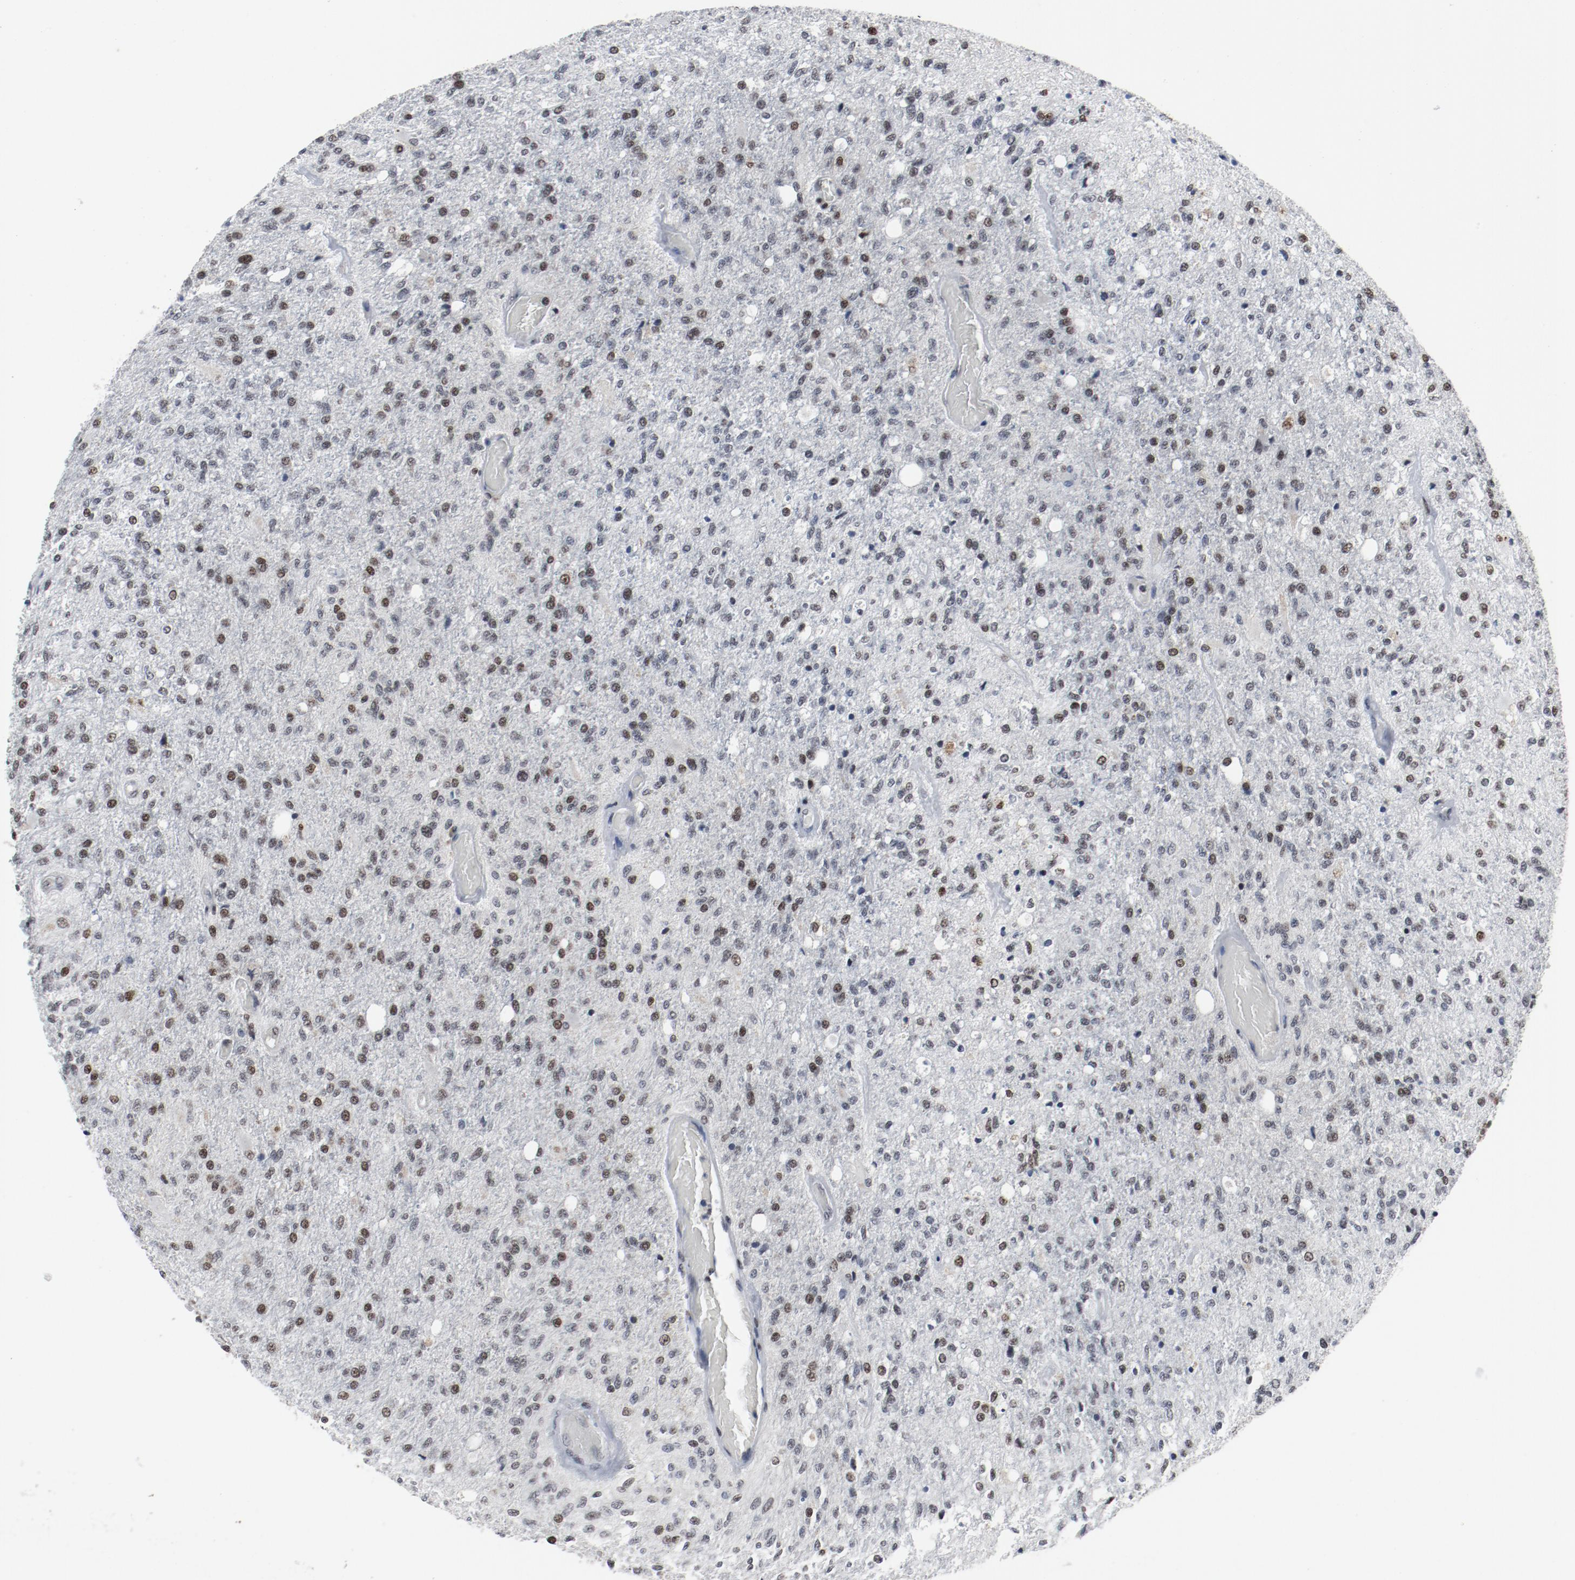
{"staining": {"intensity": "moderate", "quantity": "25%-75%", "location": "nuclear"}, "tissue": "glioma", "cell_type": "Tumor cells", "image_type": "cancer", "snomed": [{"axis": "morphology", "description": "Normal tissue, NOS"}, {"axis": "morphology", "description": "Glioma, malignant, High grade"}, {"axis": "topography", "description": "Cerebral cortex"}], "caption": "The immunohistochemical stain shows moderate nuclear positivity in tumor cells of glioma tissue.", "gene": "JMJD6", "patient": {"sex": "male", "age": 77}}